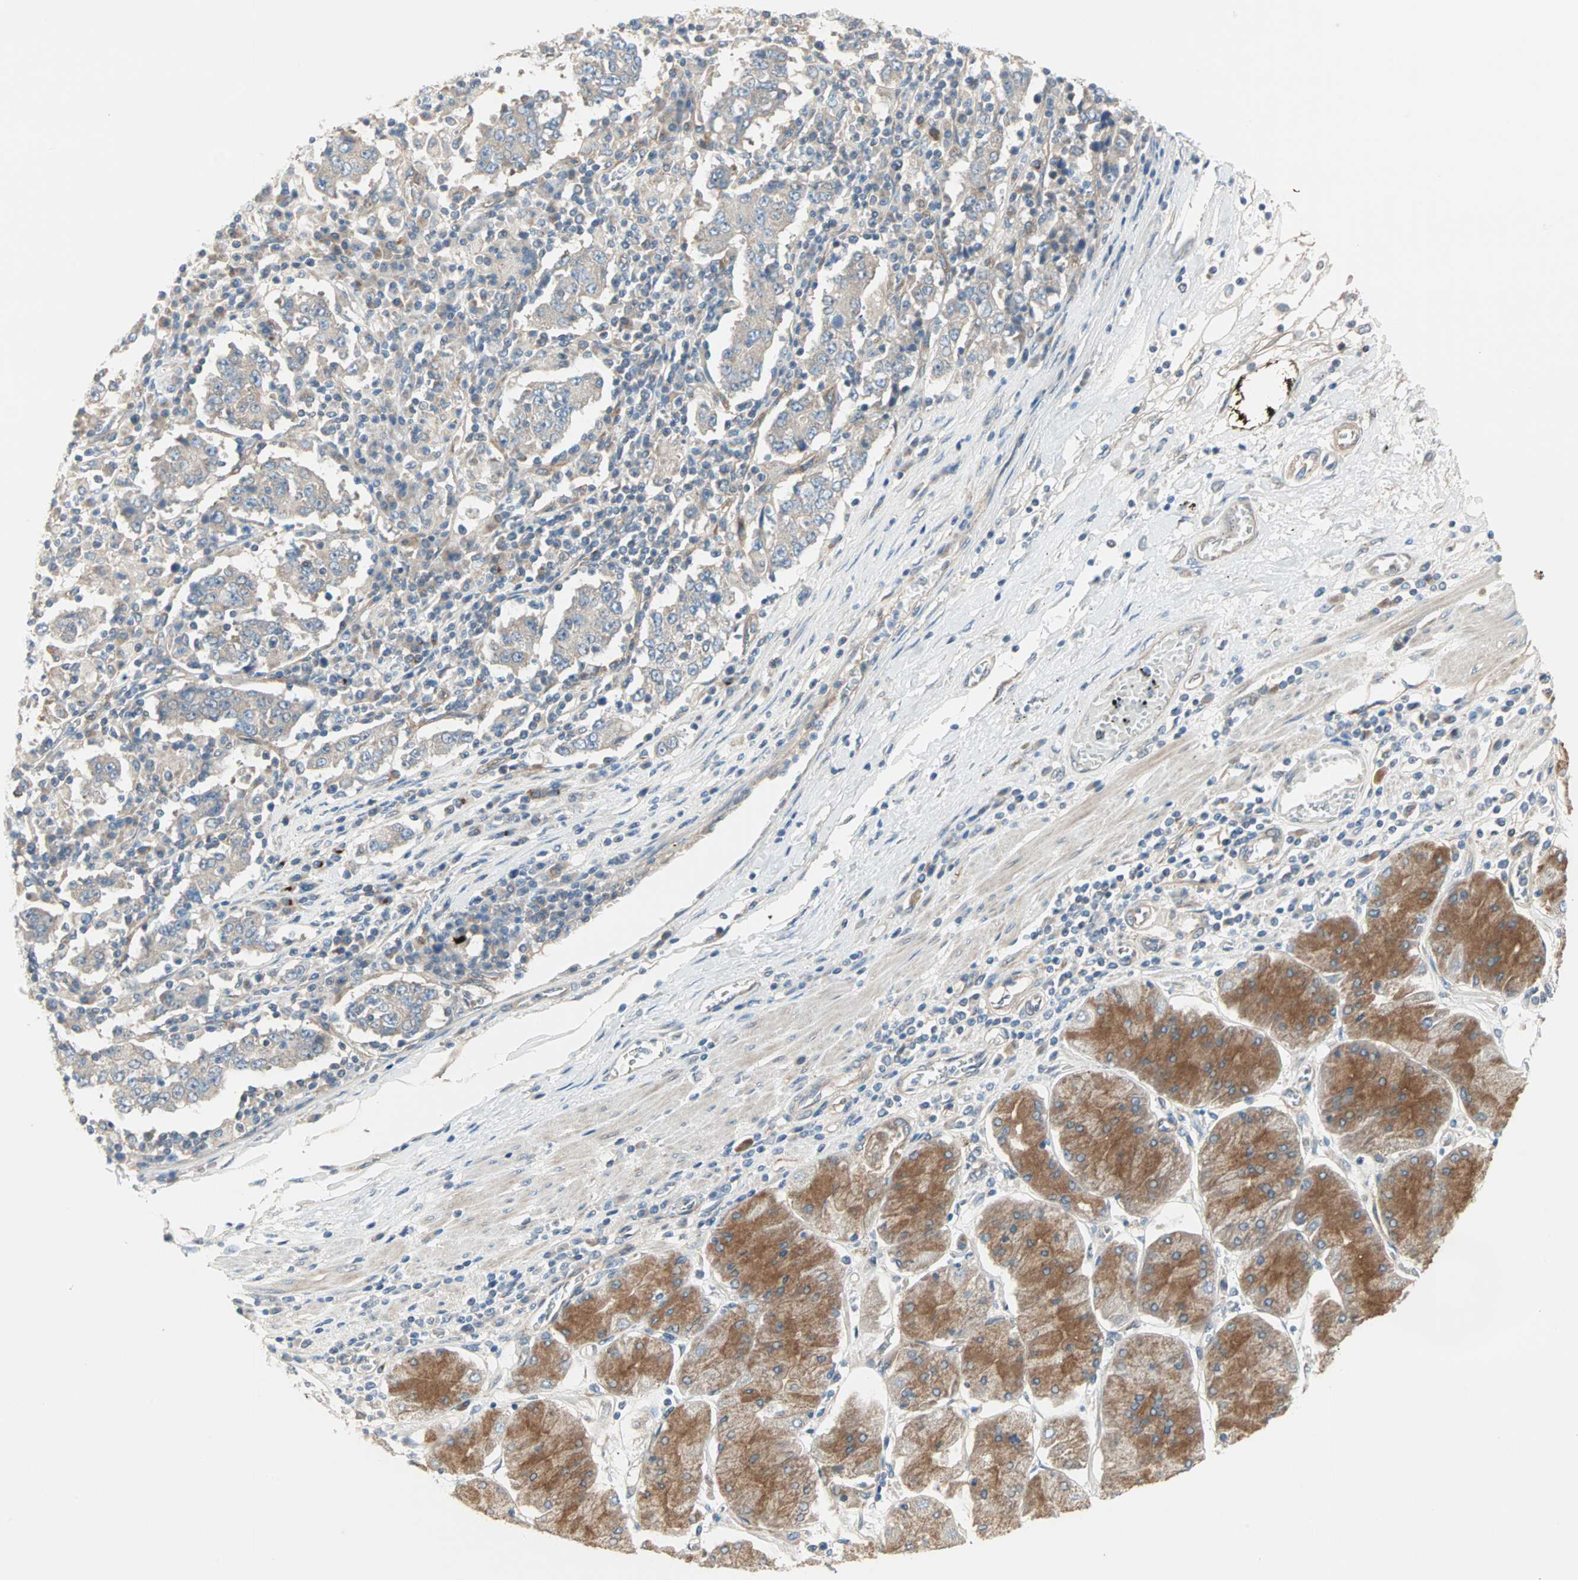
{"staining": {"intensity": "weak", "quantity": "25%-75%", "location": "cytoplasmic/membranous"}, "tissue": "stomach cancer", "cell_type": "Tumor cells", "image_type": "cancer", "snomed": [{"axis": "morphology", "description": "Normal tissue, NOS"}, {"axis": "morphology", "description": "Adenocarcinoma, NOS"}, {"axis": "topography", "description": "Stomach, upper"}, {"axis": "topography", "description": "Stomach"}], "caption": "Protein expression analysis of adenocarcinoma (stomach) reveals weak cytoplasmic/membranous expression in about 25%-75% of tumor cells.", "gene": "PDE8A", "patient": {"sex": "male", "age": 59}}